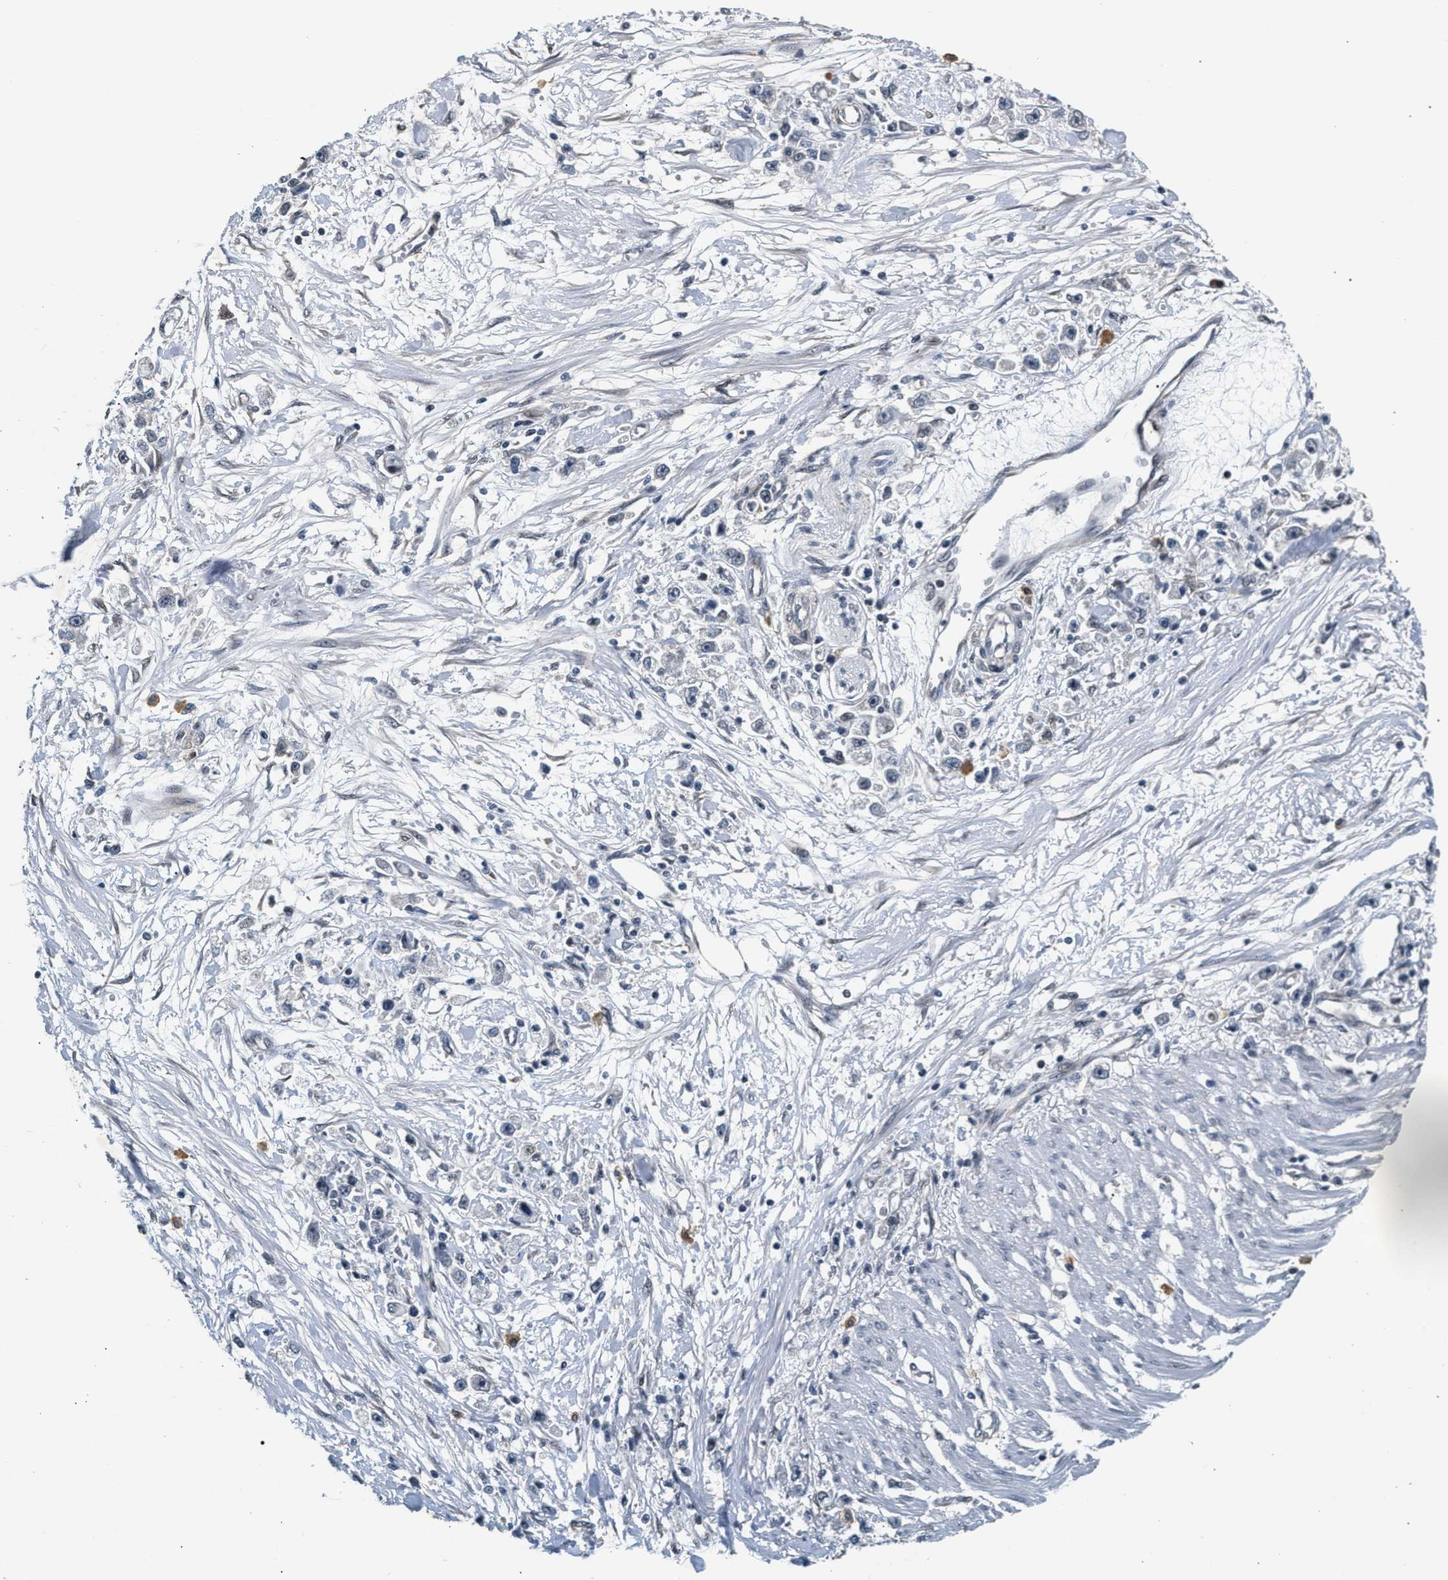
{"staining": {"intensity": "negative", "quantity": "none", "location": "none"}, "tissue": "stomach cancer", "cell_type": "Tumor cells", "image_type": "cancer", "snomed": [{"axis": "morphology", "description": "Adenocarcinoma, NOS"}, {"axis": "topography", "description": "Stomach"}], "caption": "Immunohistochemical staining of human stomach adenocarcinoma demonstrates no significant expression in tumor cells. Brightfield microscopy of IHC stained with DAB (brown) and hematoxylin (blue), captured at high magnification.", "gene": "RBM33", "patient": {"sex": "female", "age": 59}}